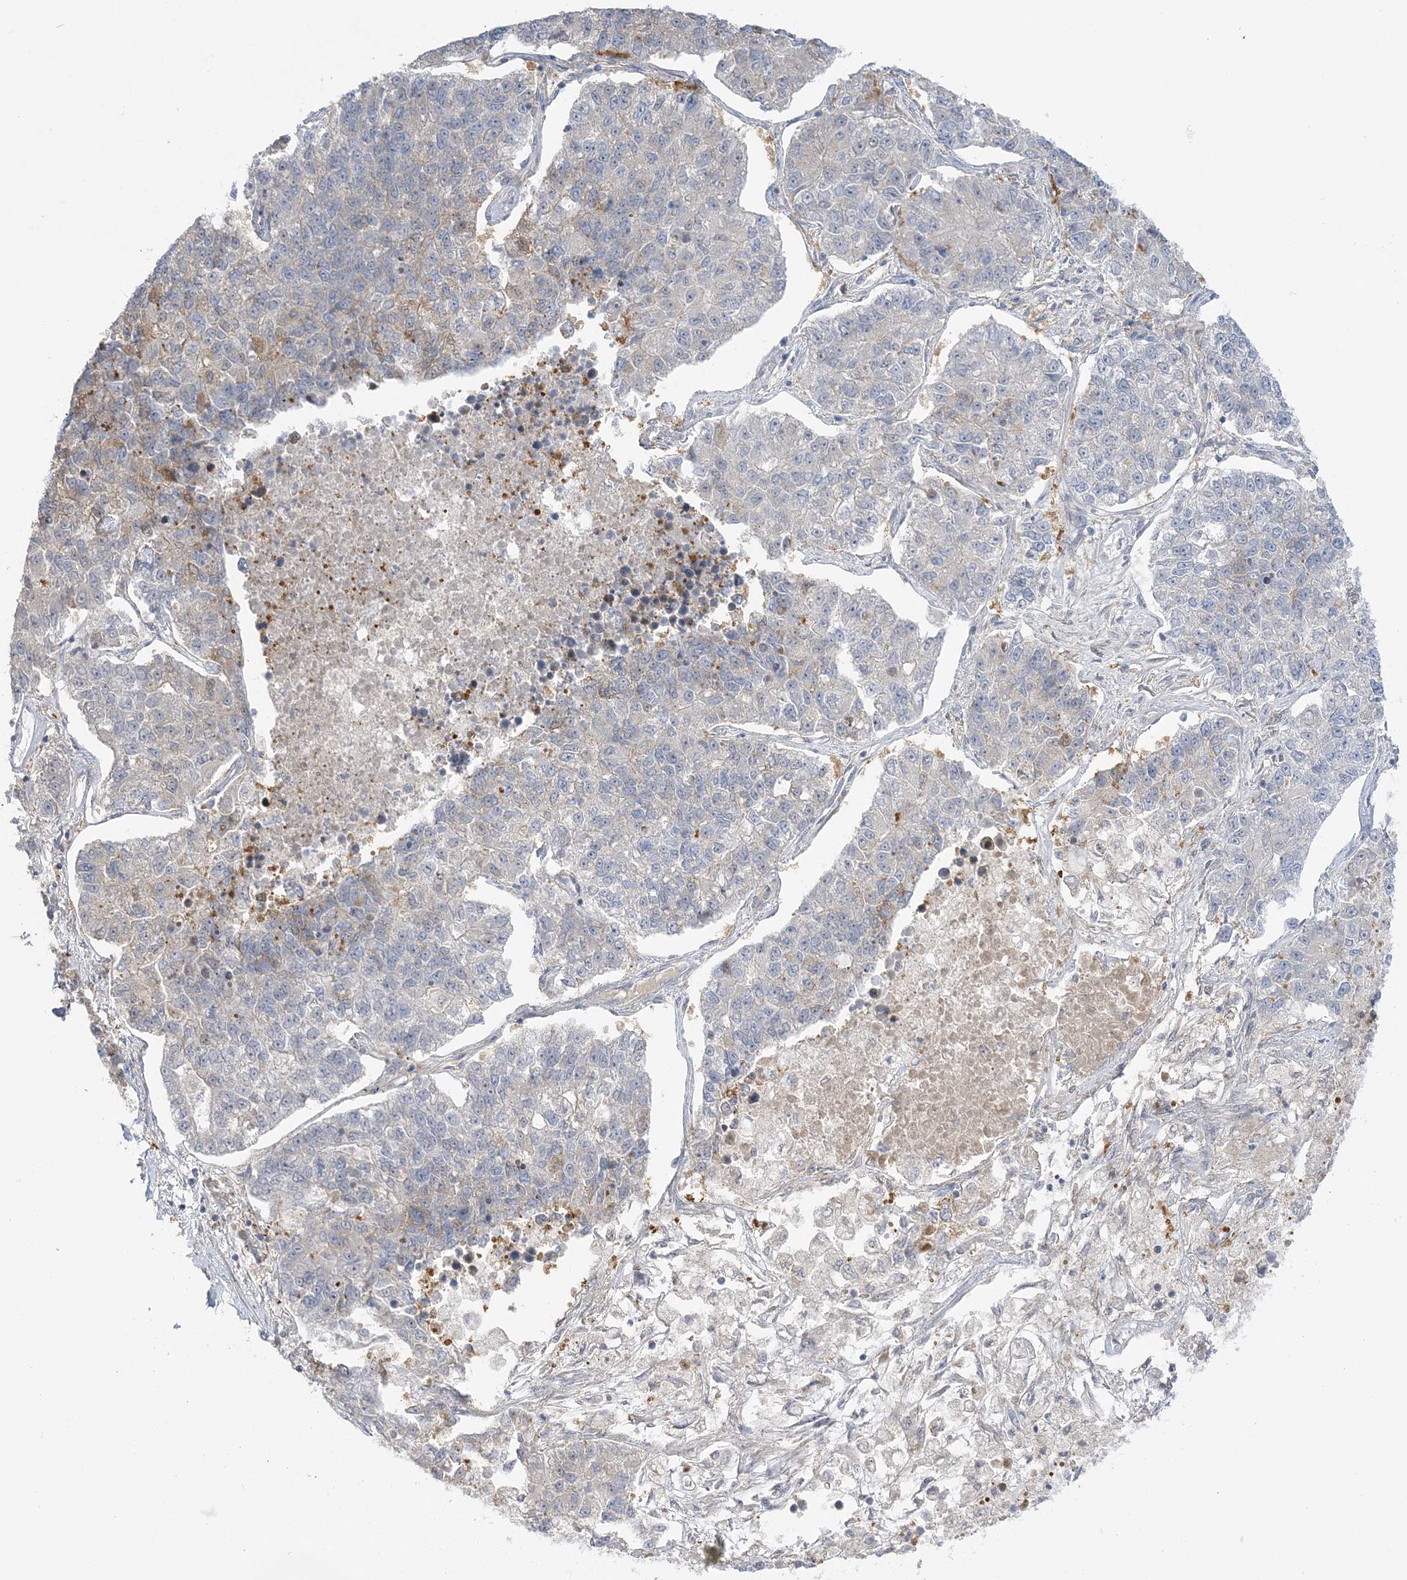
{"staining": {"intensity": "weak", "quantity": "<25%", "location": "cytoplasmic/membranous"}, "tissue": "lung cancer", "cell_type": "Tumor cells", "image_type": "cancer", "snomed": [{"axis": "morphology", "description": "Adenocarcinoma, NOS"}, {"axis": "topography", "description": "Lung"}], "caption": "Tumor cells are negative for protein expression in human adenocarcinoma (lung).", "gene": "THADA", "patient": {"sex": "male", "age": 49}}